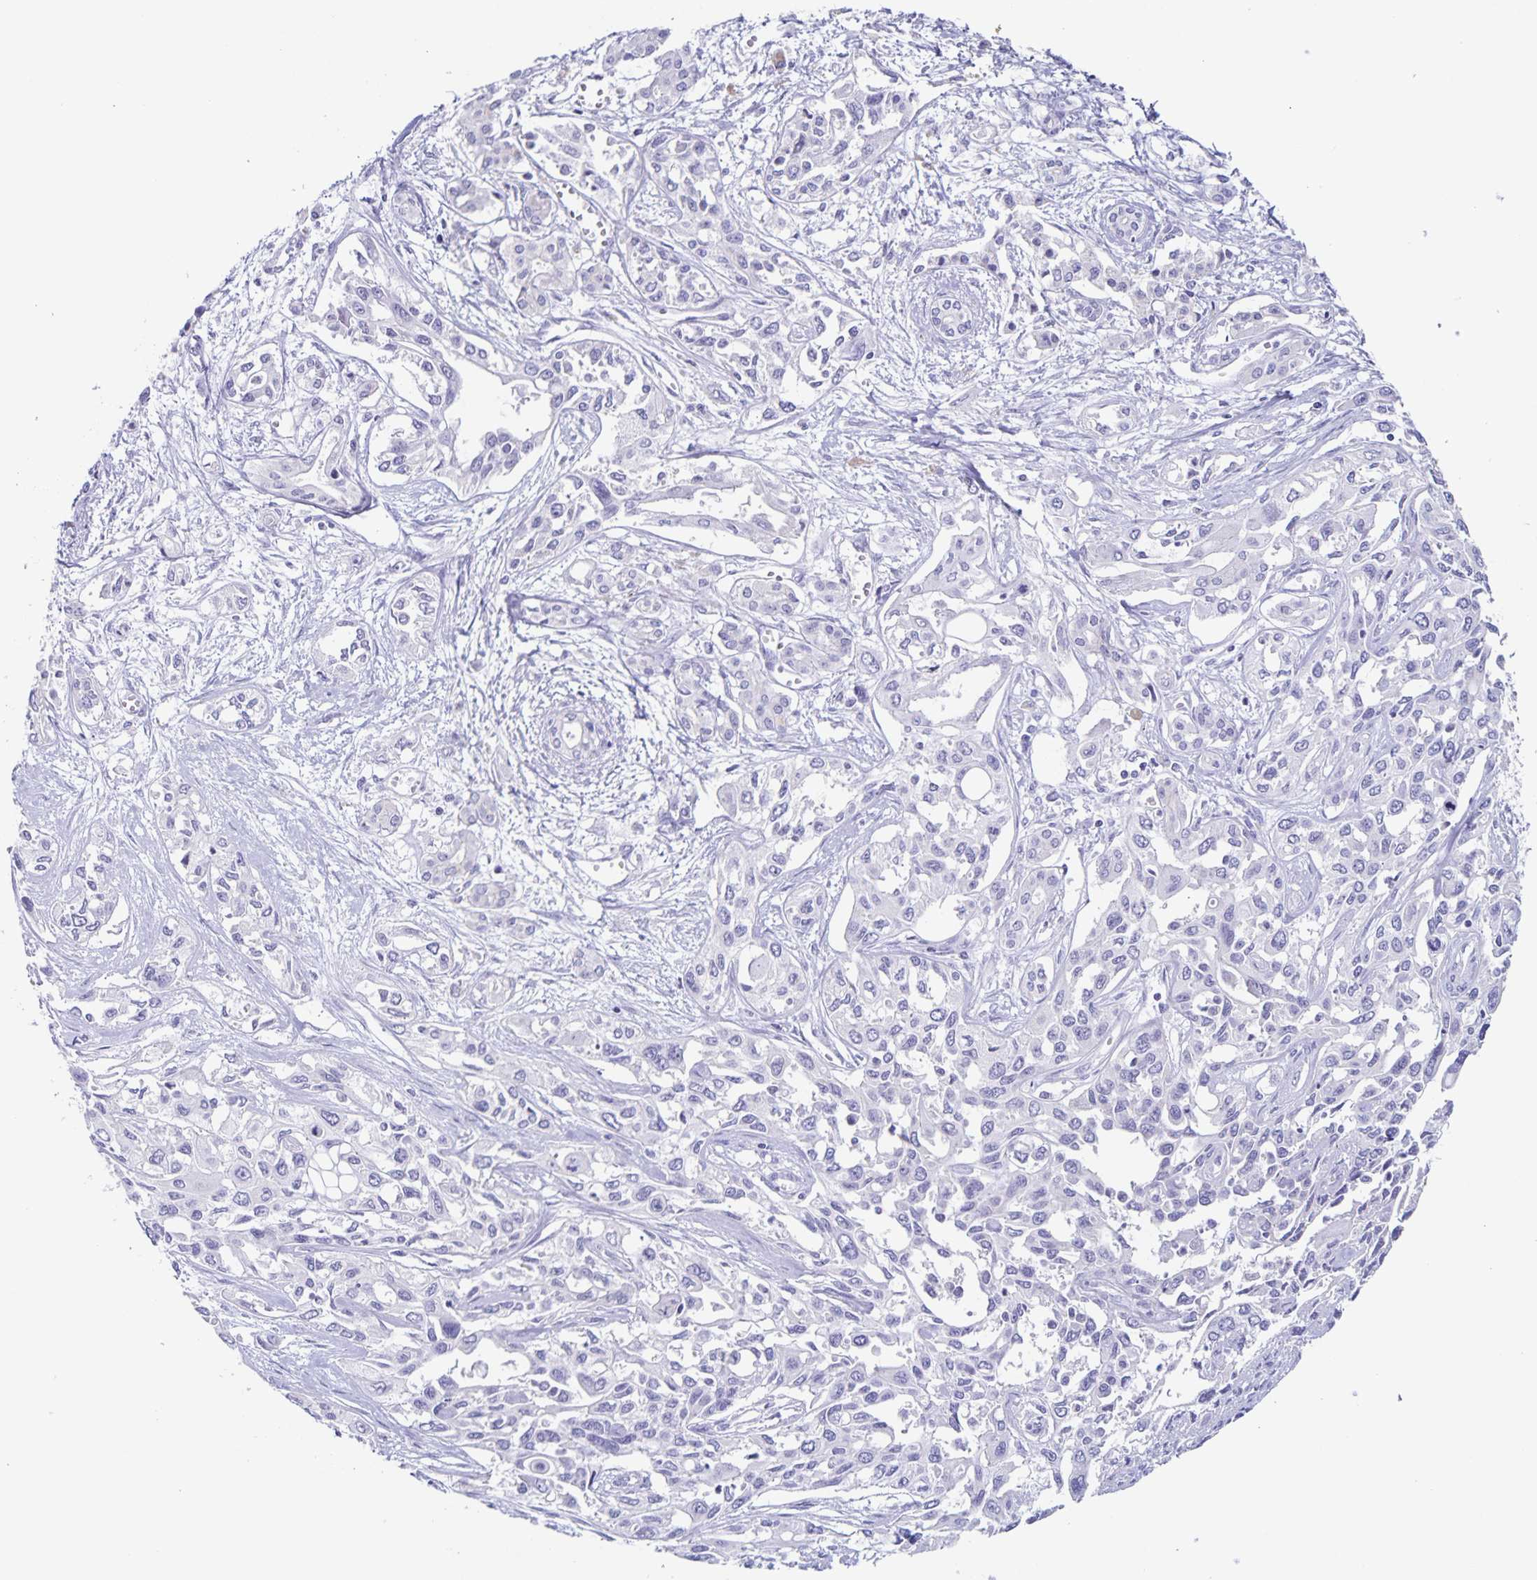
{"staining": {"intensity": "negative", "quantity": "none", "location": "none"}, "tissue": "pancreatic cancer", "cell_type": "Tumor cells", "image_type": "cancer", "snomed": [{"axis": "morphology", "description": "Adenocarcinoma, NOS"}, {"axis": "topography", "description": "Pancreas"}], "caption": "There is no significant staining in tumor cells of pancreatic adenocarcinoma.", "gene": "RPL36A", "patient": {"sex": "female", "age": 55}}